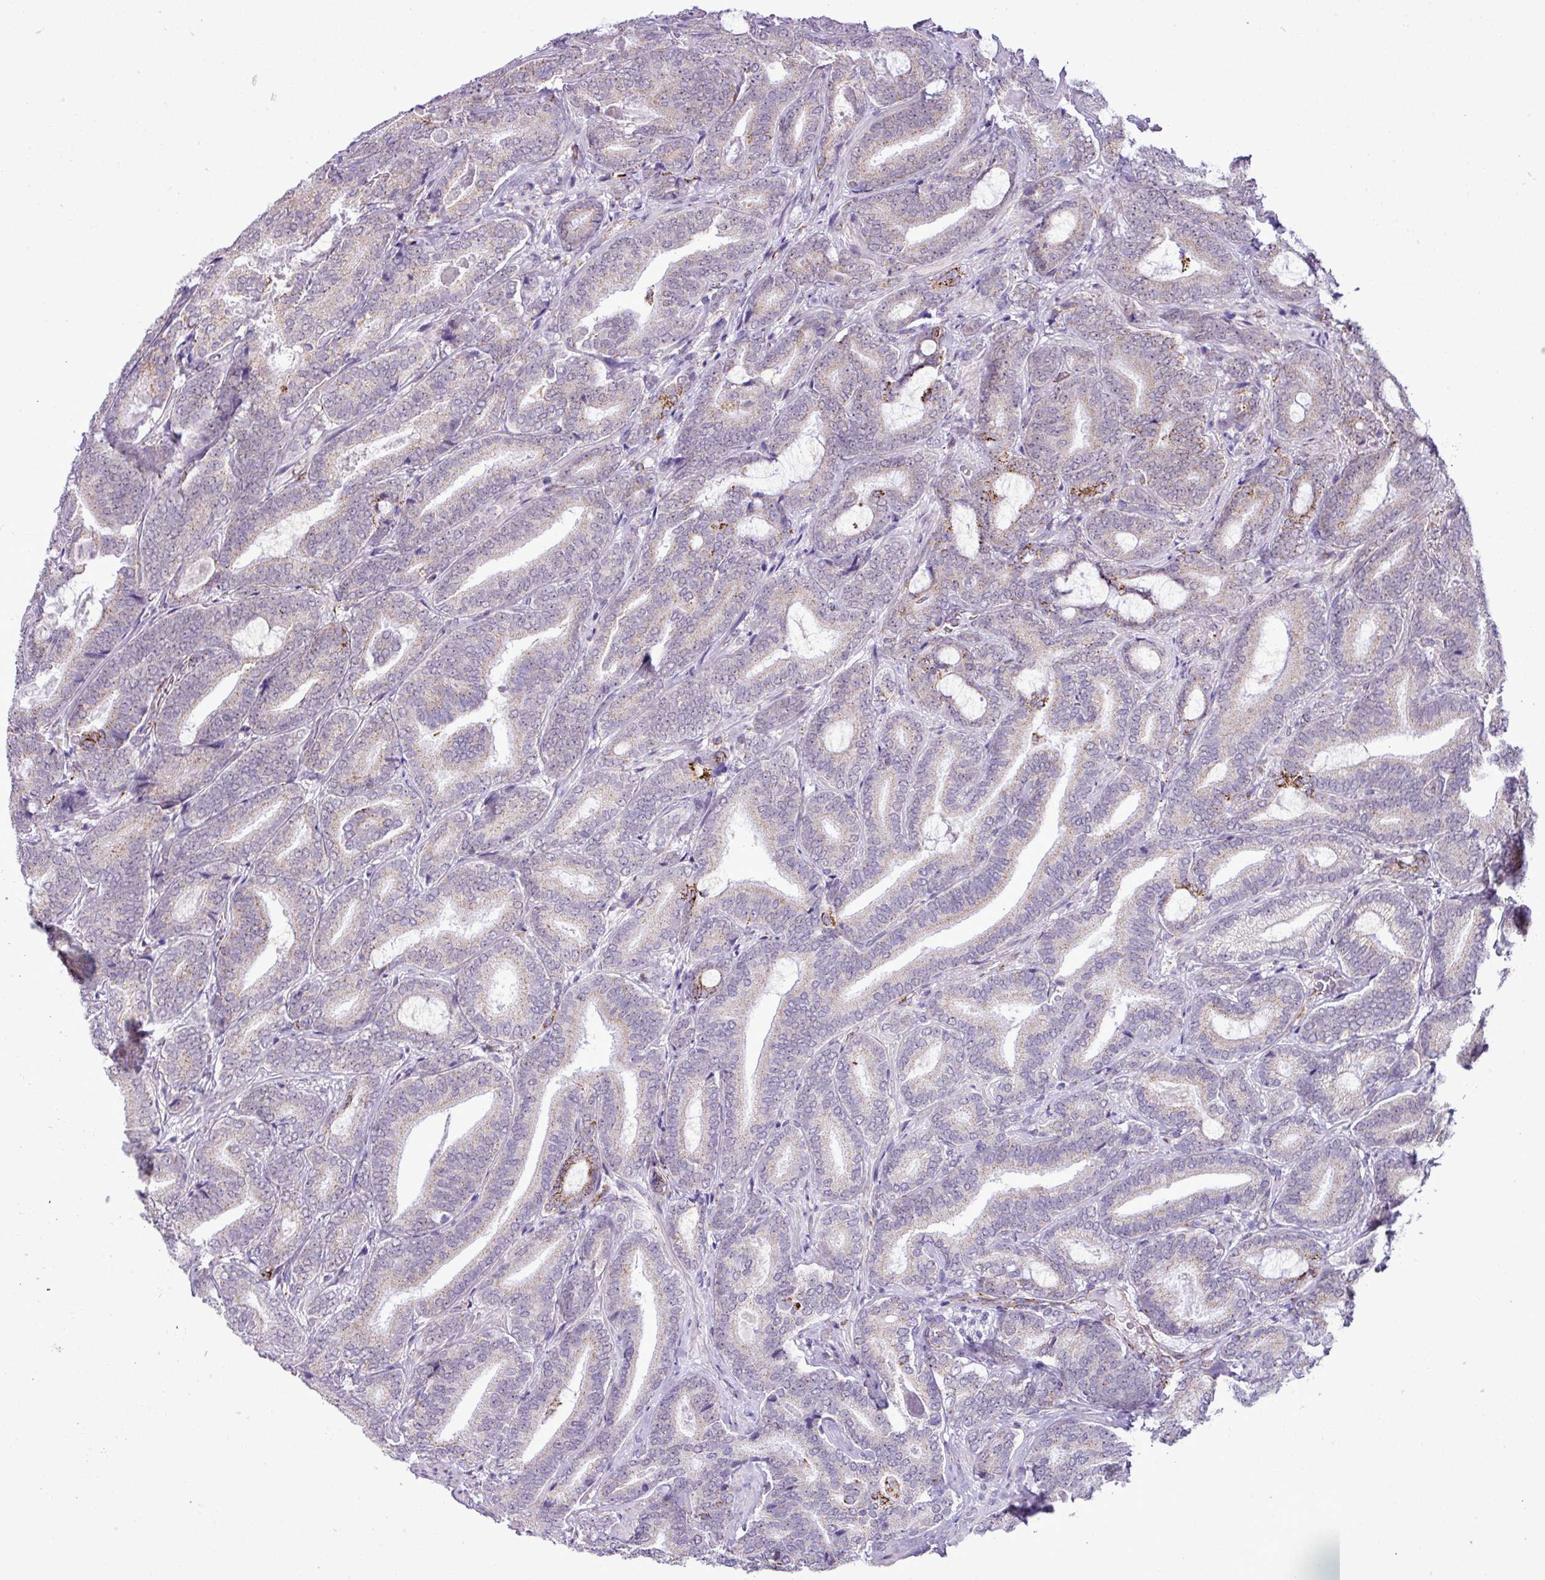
{"staining": {"intensity": "negative", "quantity": "none", "location": "none"}, "tissue": "prostate cancer", "cell_type": "Tumor cells", "image_type": "cancer", "snomed": [{"axis": "morphology", "description": "Adenocarcinoma, Low grade"}, {"axis": "topography", "description": "Prostate and seminal vesicle, NOS"}], "caption": "Tumor cells show no significant positivity in prostate adenocarcinoma (low-grade). (DAB (3,3'-diaminobenzidine) immunohistochemistry (IHC), high magnification).", "gene": "SGPP1", "patient": {"sex": "male", "age": 61}}